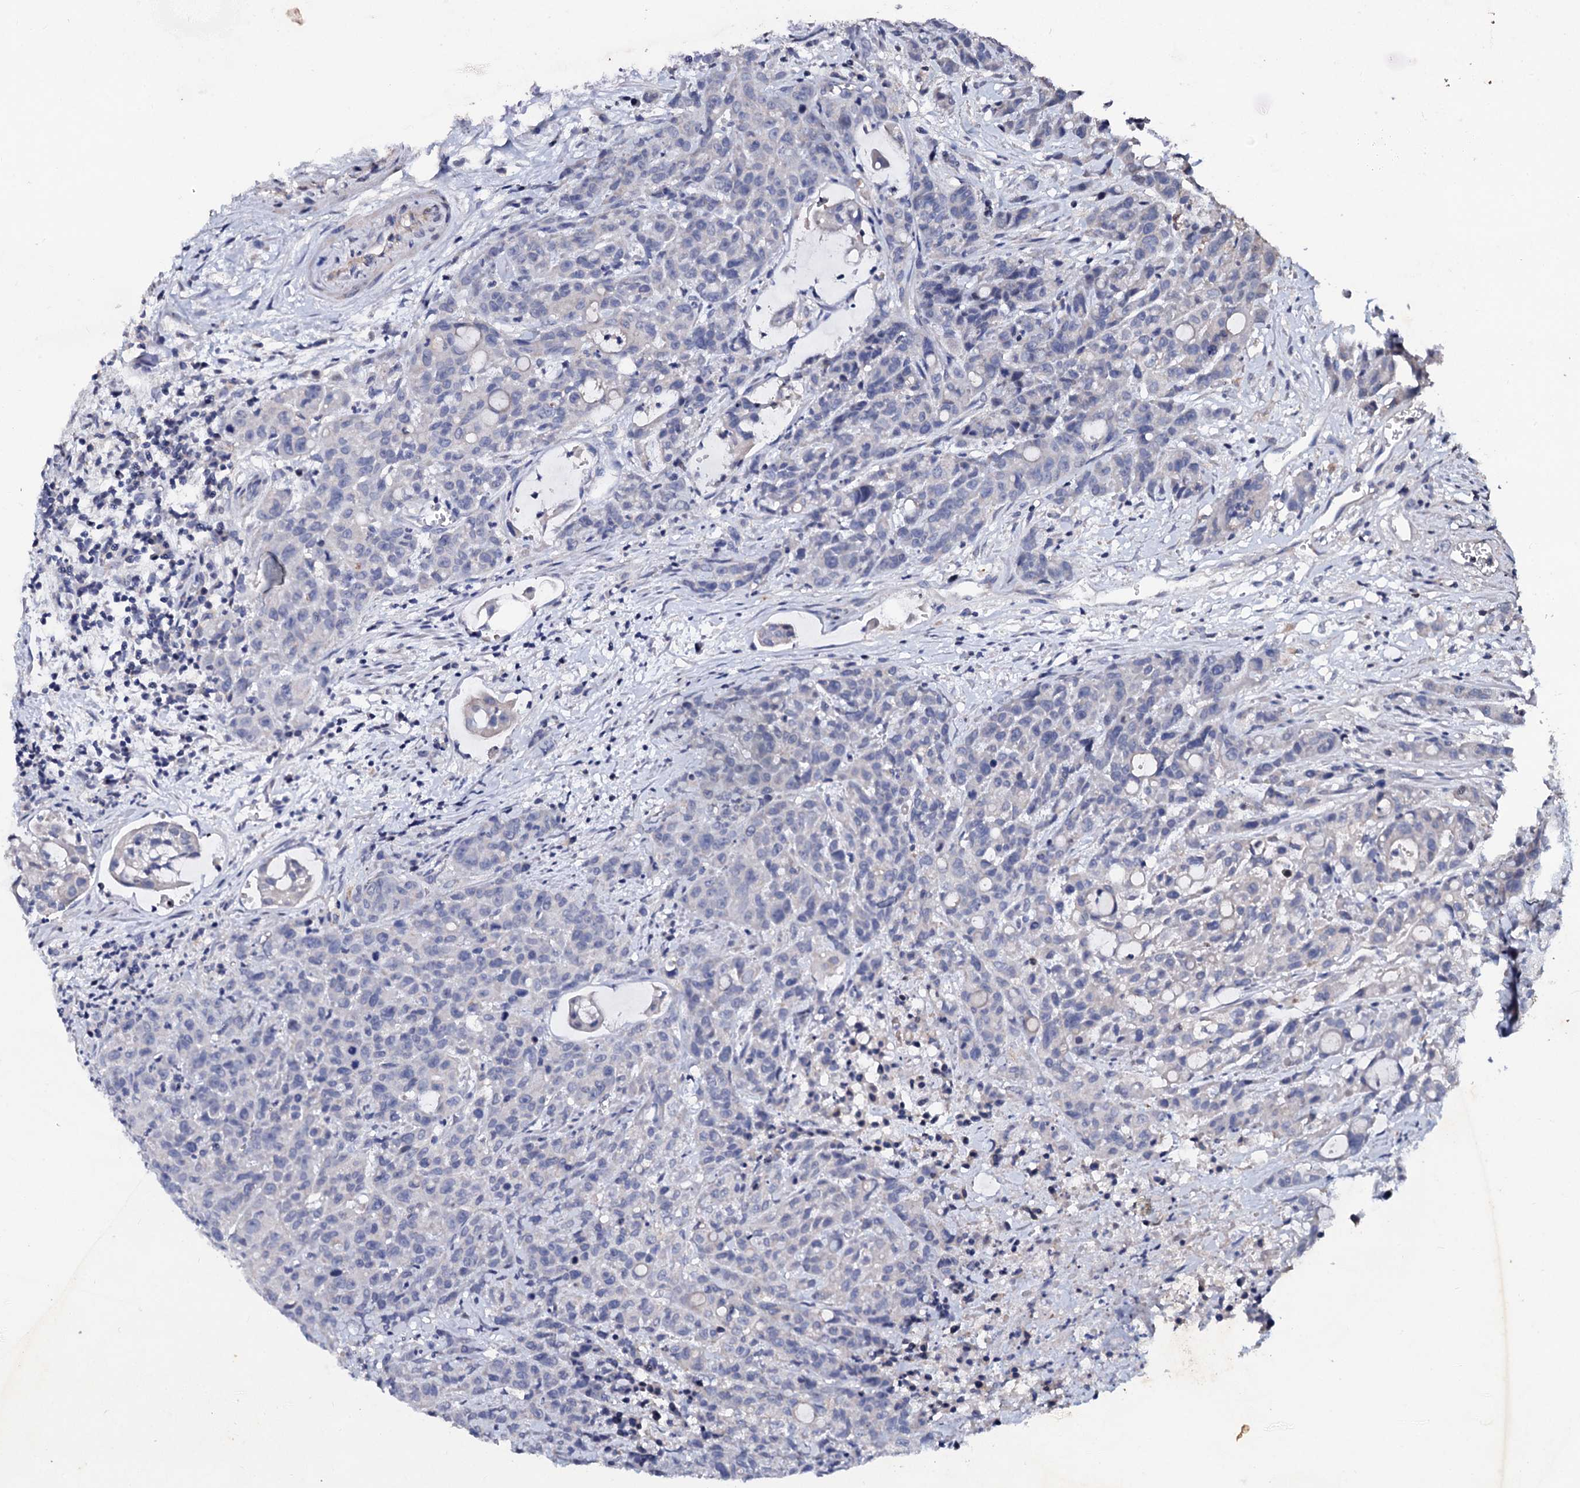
{"staining": {"intensity": "negative", "quantity": "none", "location": "none"}, "tissue": "colorectal cancer", "cell_type": "Tumor cells", "image_type": "cancer", "snomed": [{"axis": "morphology", "description": "Adenocarcinoma, NOS"}, {"axis": "topography", "description": "Colon"}], "caption": "Human adenocarcinoma (colorectal) stained for a protein using immunohistochemistry (IHC) reveals no staining in tumor cells.", "gene": "SLC37A4", "patient": {"sex": "male", "age": 62}}